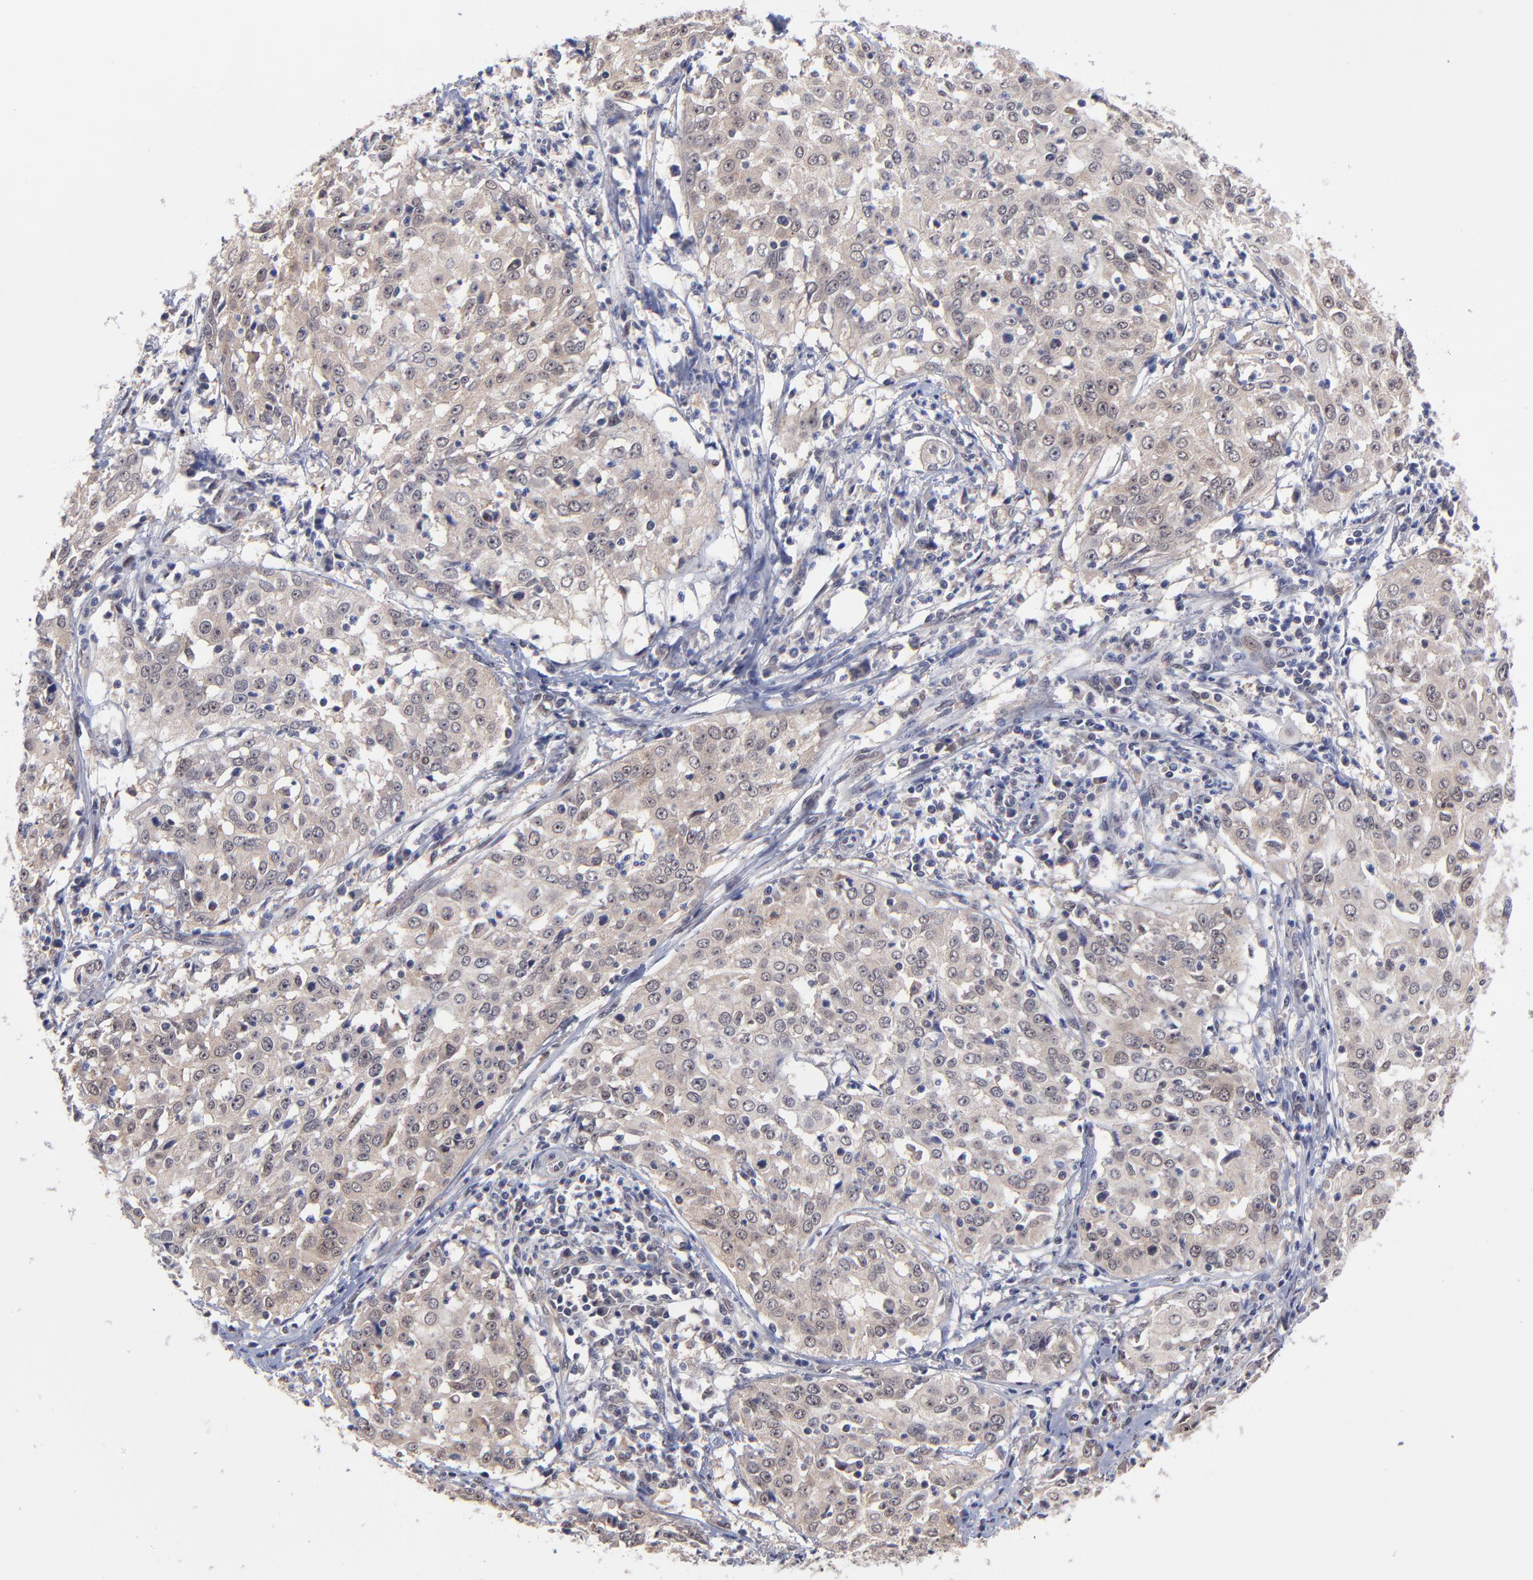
{"staining": {"intensity": "moderate", "quantity": ">75%", "location": "cytoplasmic/membranous"}, "tissue": "cervical cancer", "cell_type": "Tumor cells", "image_type": "cancer", "snomed": [{"axis": "morphology", "description": "Squamous cell carcinoma, NOS"}, {"axis": "topography", "description": "Cervix"}], "caption": "Protein analysis of cervical cancer (squamous cell carcinoma) tissue reveals moderate cytoplasmic/membranous expression in approximately >75% of tumor cells.", "gene": "UBE2E3", "patient": {"sex": "female", "age": 39}}